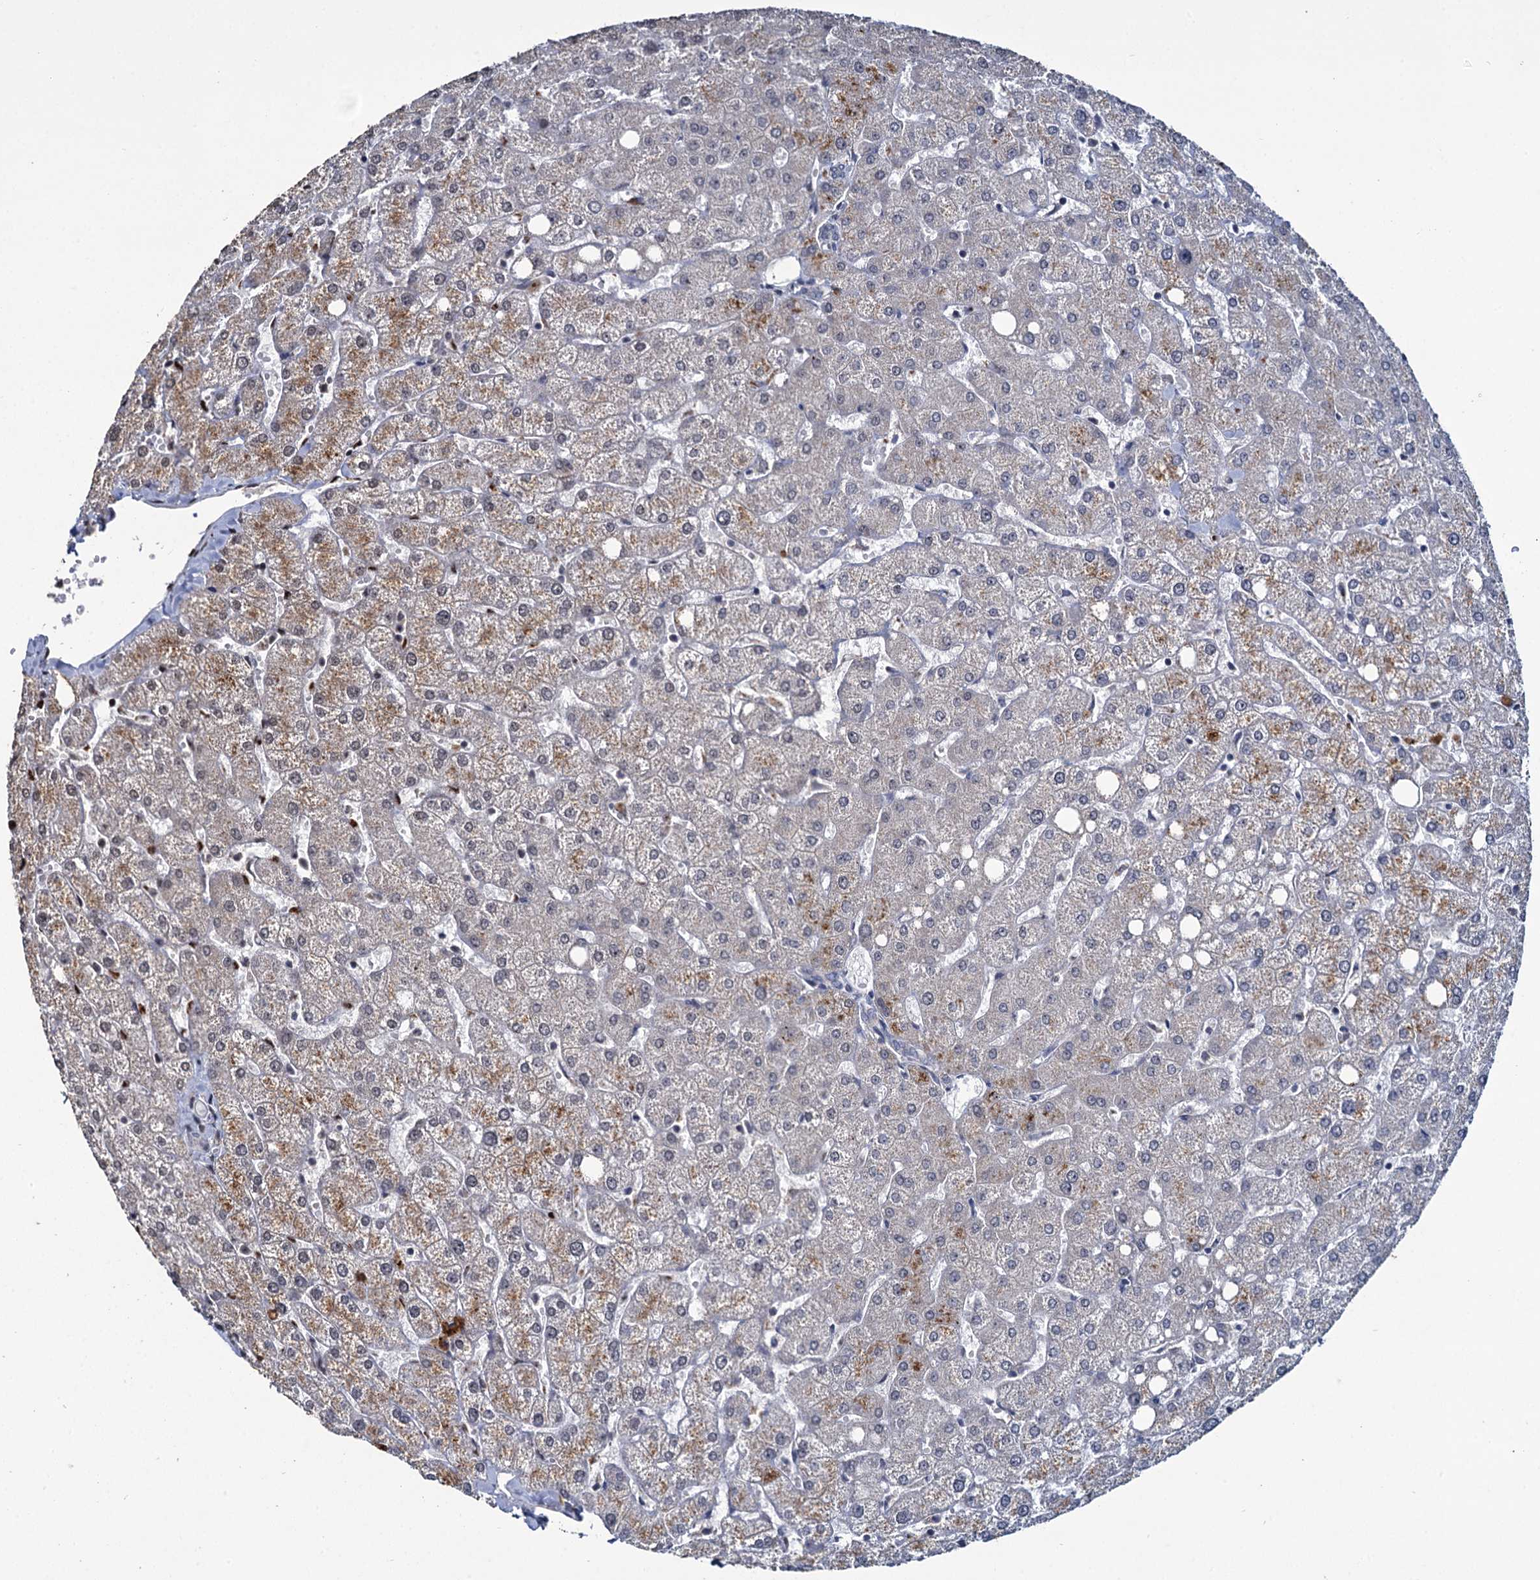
{"staining": {"intensity": "negative", "quantity": "none", "location": "none"}, "tissue": "liver", "cell_type": "Cholangiocytes", "image_type": "normal", "snomed": [{"axis": "morphology", "description": "Normal tissue, NOS"}, {"axis": "topography", "description": "Liver"}], "caption": "High magnification brightfield microscopy of benign liver stained with DAB (brown) and counterstained with hematoxylin (blue): cholangiocytes show no significant expression.", "gene": "RPUSD4", "patient": {"sex": "female", "age": 54}}